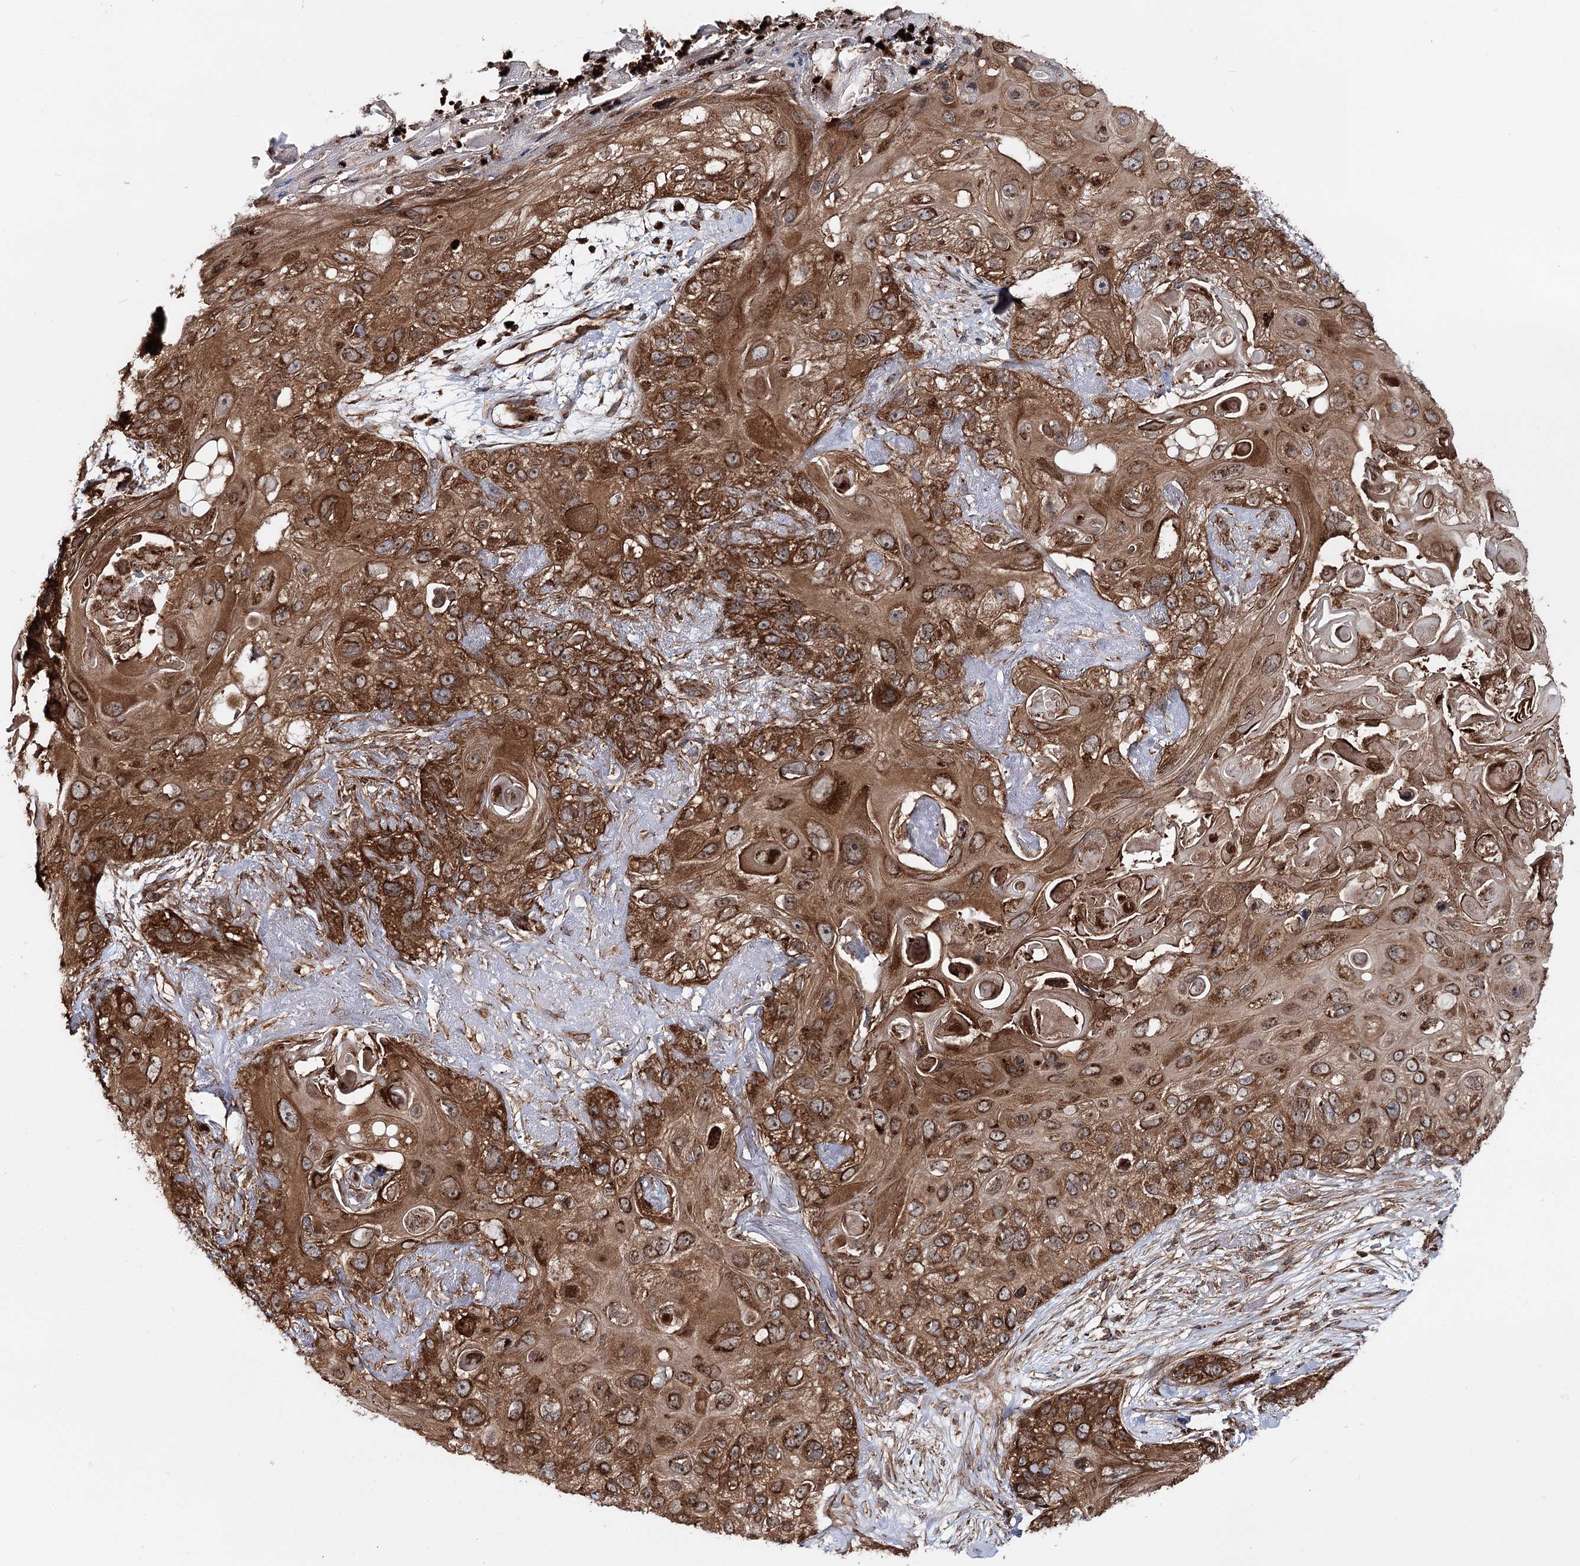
{"staining": {"intensity": "strong", "quantity": ">75%", "location": "cytoplasmic/membranous"}, "tissue": "skin cancer", "cell_type": "Tumor cells", "image_type": "cancer", "snomed": [{"axis": "morphology", "description": "Normal tissue, NOS"}, {"axis": "morphology", "description": "Squamous cell carcinoma, NOS"}, {"axis": "topography", "description": "Skin"}], "caption": "Immunohistochemical staining of human skin cancer (squamous cell carcinoma) reveals high levels of strong cytoplasmic/membranous protein staining in about >75% of tumor cells.", "gene": "FGFR1OP2", "patient": {"sex": "male", "age": 72}}